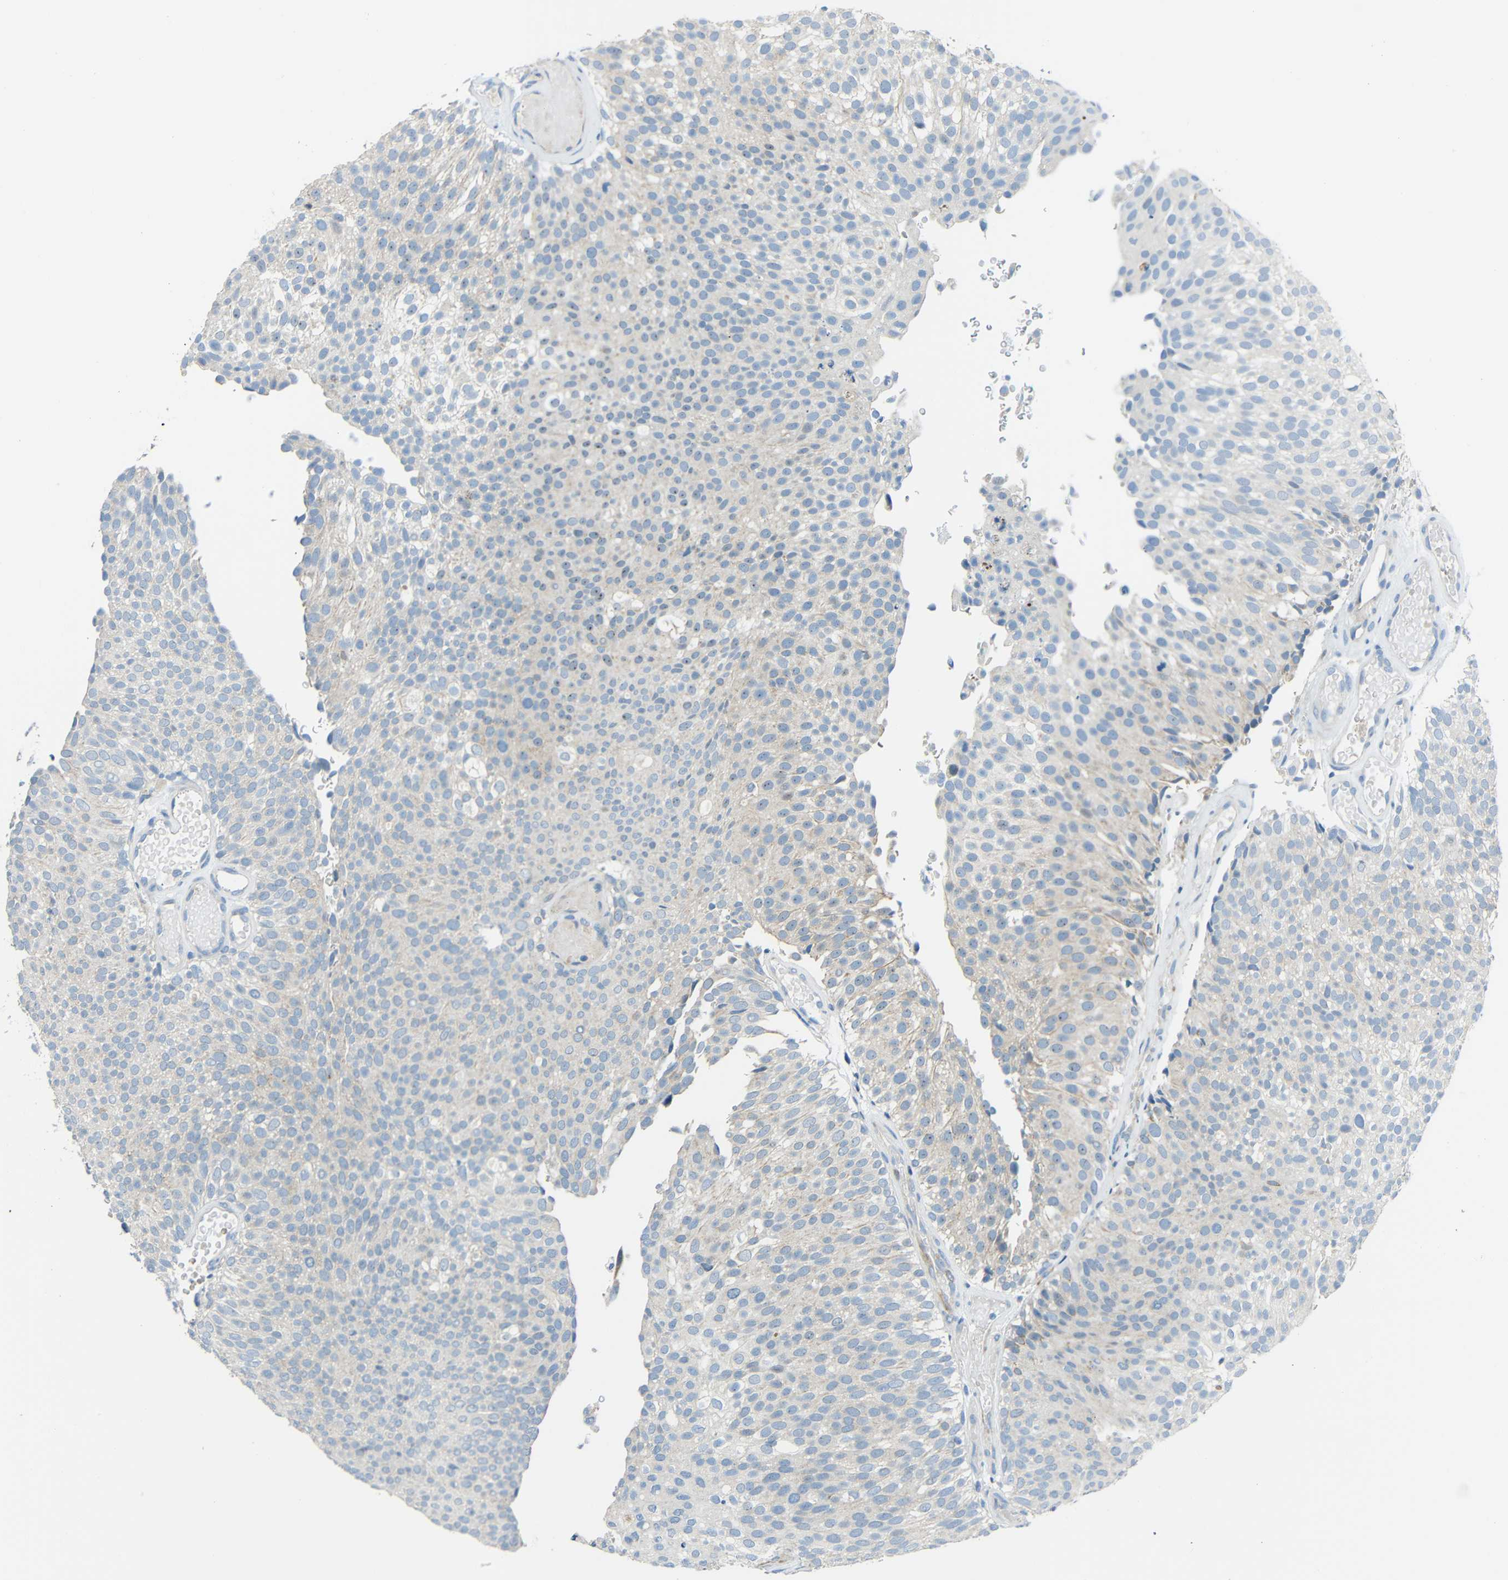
{"staining": {"intensity": "negative", "quantity": "none", "location": "none"}, "tissue": "urothelial cancer", "cell_type": "Tumor cells", "image_type": "cancer", "snomed": [{"axis": "morphology", "description": "Urothelial carcinoma, Low grade"}, {"axis": "topography", "description": "Urinary bladder"}], "caption": "Image shows no protein positivity in tumor cells of urothelial carcinoma (low-grade) tissue.", "gene": "DCLK1", "patient": {"sex": "male", "age": 78}}